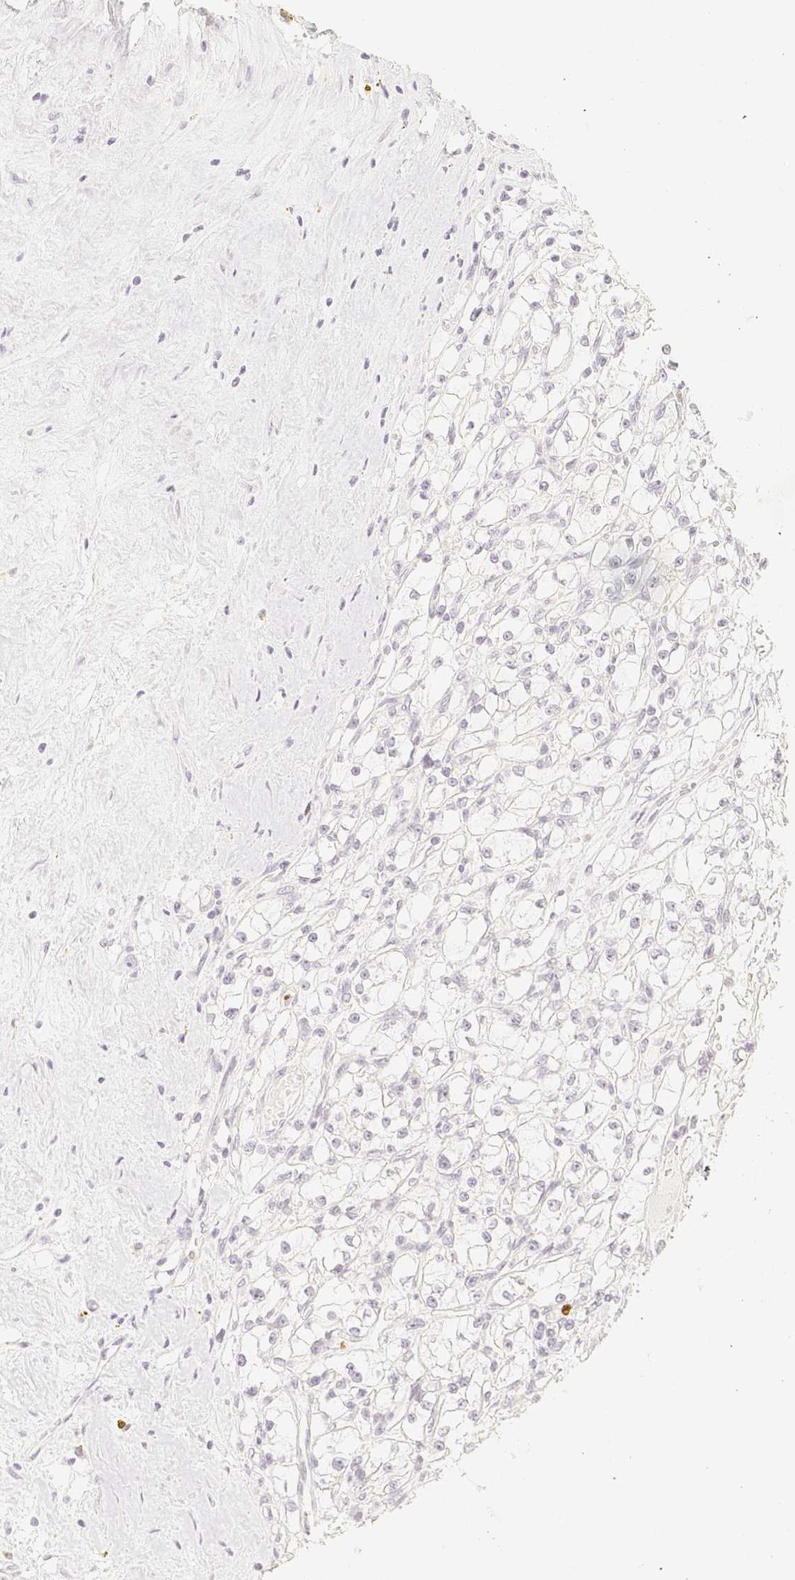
{"staining": {"intensity": "negative", "quantity": "none", "location": "none"}, "tissue": "renal cancer", "cell_type": "Tumor cells", "image_type": "cancer", "snomed": [{"axis": "morphology", "description": "Adenocarcinoma, NOS"}, {"axis": "topography", "description": "Kidney"}], "caption": "IHC photomicrograph of human renal cancer stained for a protein (brown), which shows no positivity in tumor cells.", "gene": "PADI4", "patient": {"sex": "male", "age": 56}}